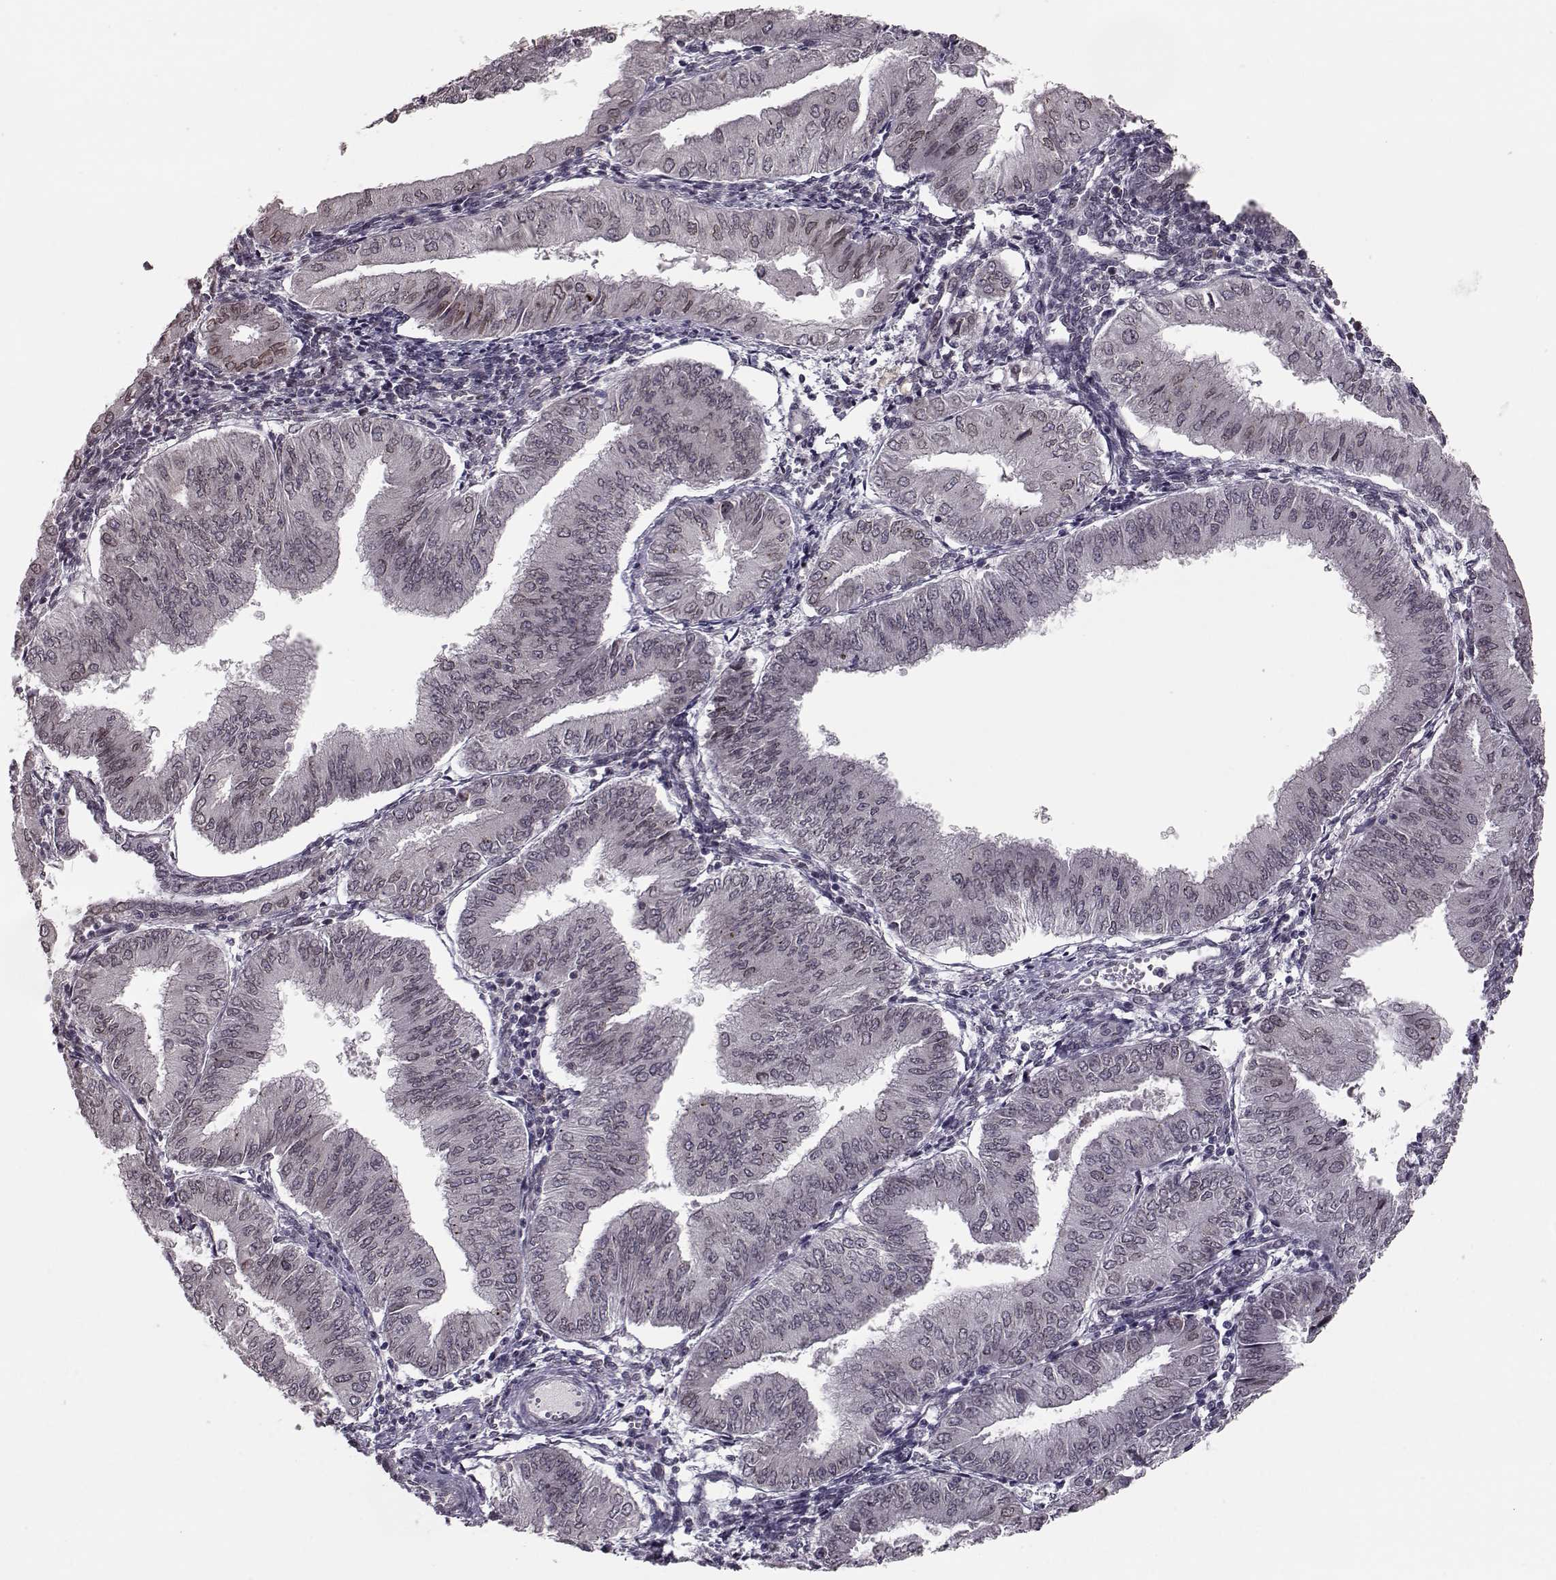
{"staining": {"intensity": "moderate", "quantity": "25%-75%", "location": "cytoplasmic/membranous,nuclear"}, "tissue": "endometrial cancer", "cell_type": "Tumor cells", "image_type": "cancer", "snomed": [{"axis": "morphology", "description": "Adenocarcinoma, NOS"}, {"axis": "topography", "description": "Endometrium"}], "caption": "DAB immunohistochemical staining of human adenocarcinoma (endometrial) demonstrates moderate cytoplasmic/membranous and nuclear protein staining in approximately 25%-75% of tumor cells.", "gene": "NUP37", "patient": {"sex": "female", "age": 53}}